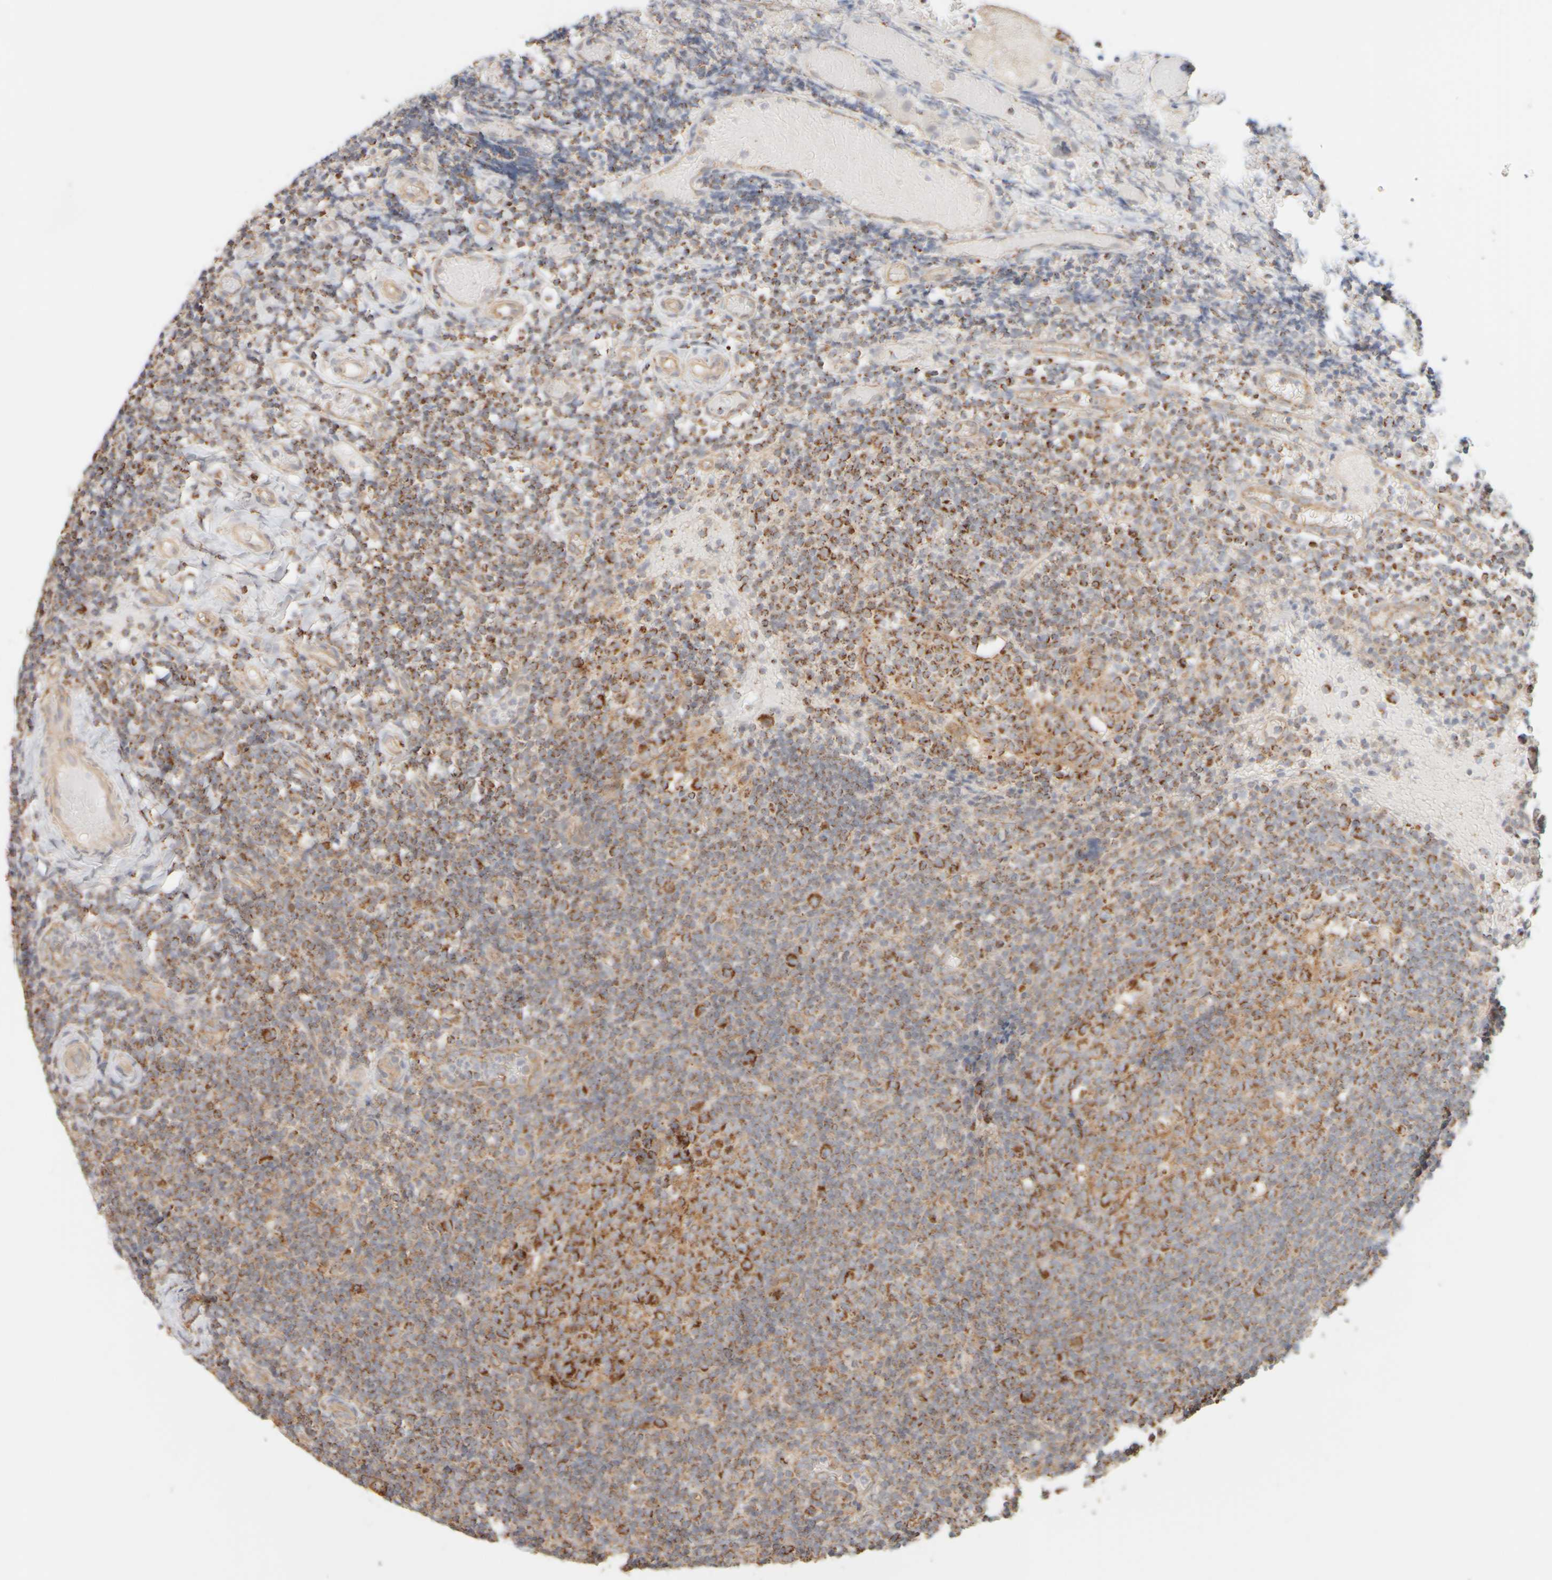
{"staining": {"intensity": "strong", "quantity": "25%-75%", "location": "cytoplasmic/membranous"}, "tissue": "tonsil", "cell_type": "Germinal center cells", "image_type": "normal", "snomed": [{"axis": "morphology", "description": "Normal tissue, NOS"}, {"axis": "topography", "description": "Tonsil"}], "caption": "A brown stain shows strong cytoplasmic/membranous staining of a protein in germinal center cells of unremarkable human tonsil. Immunohistochemistry (ihc) stains the protein in brown and the nuclei are stained blue.", "gene": "APBB2", "patient": {"sex": "female", "age": 19}}